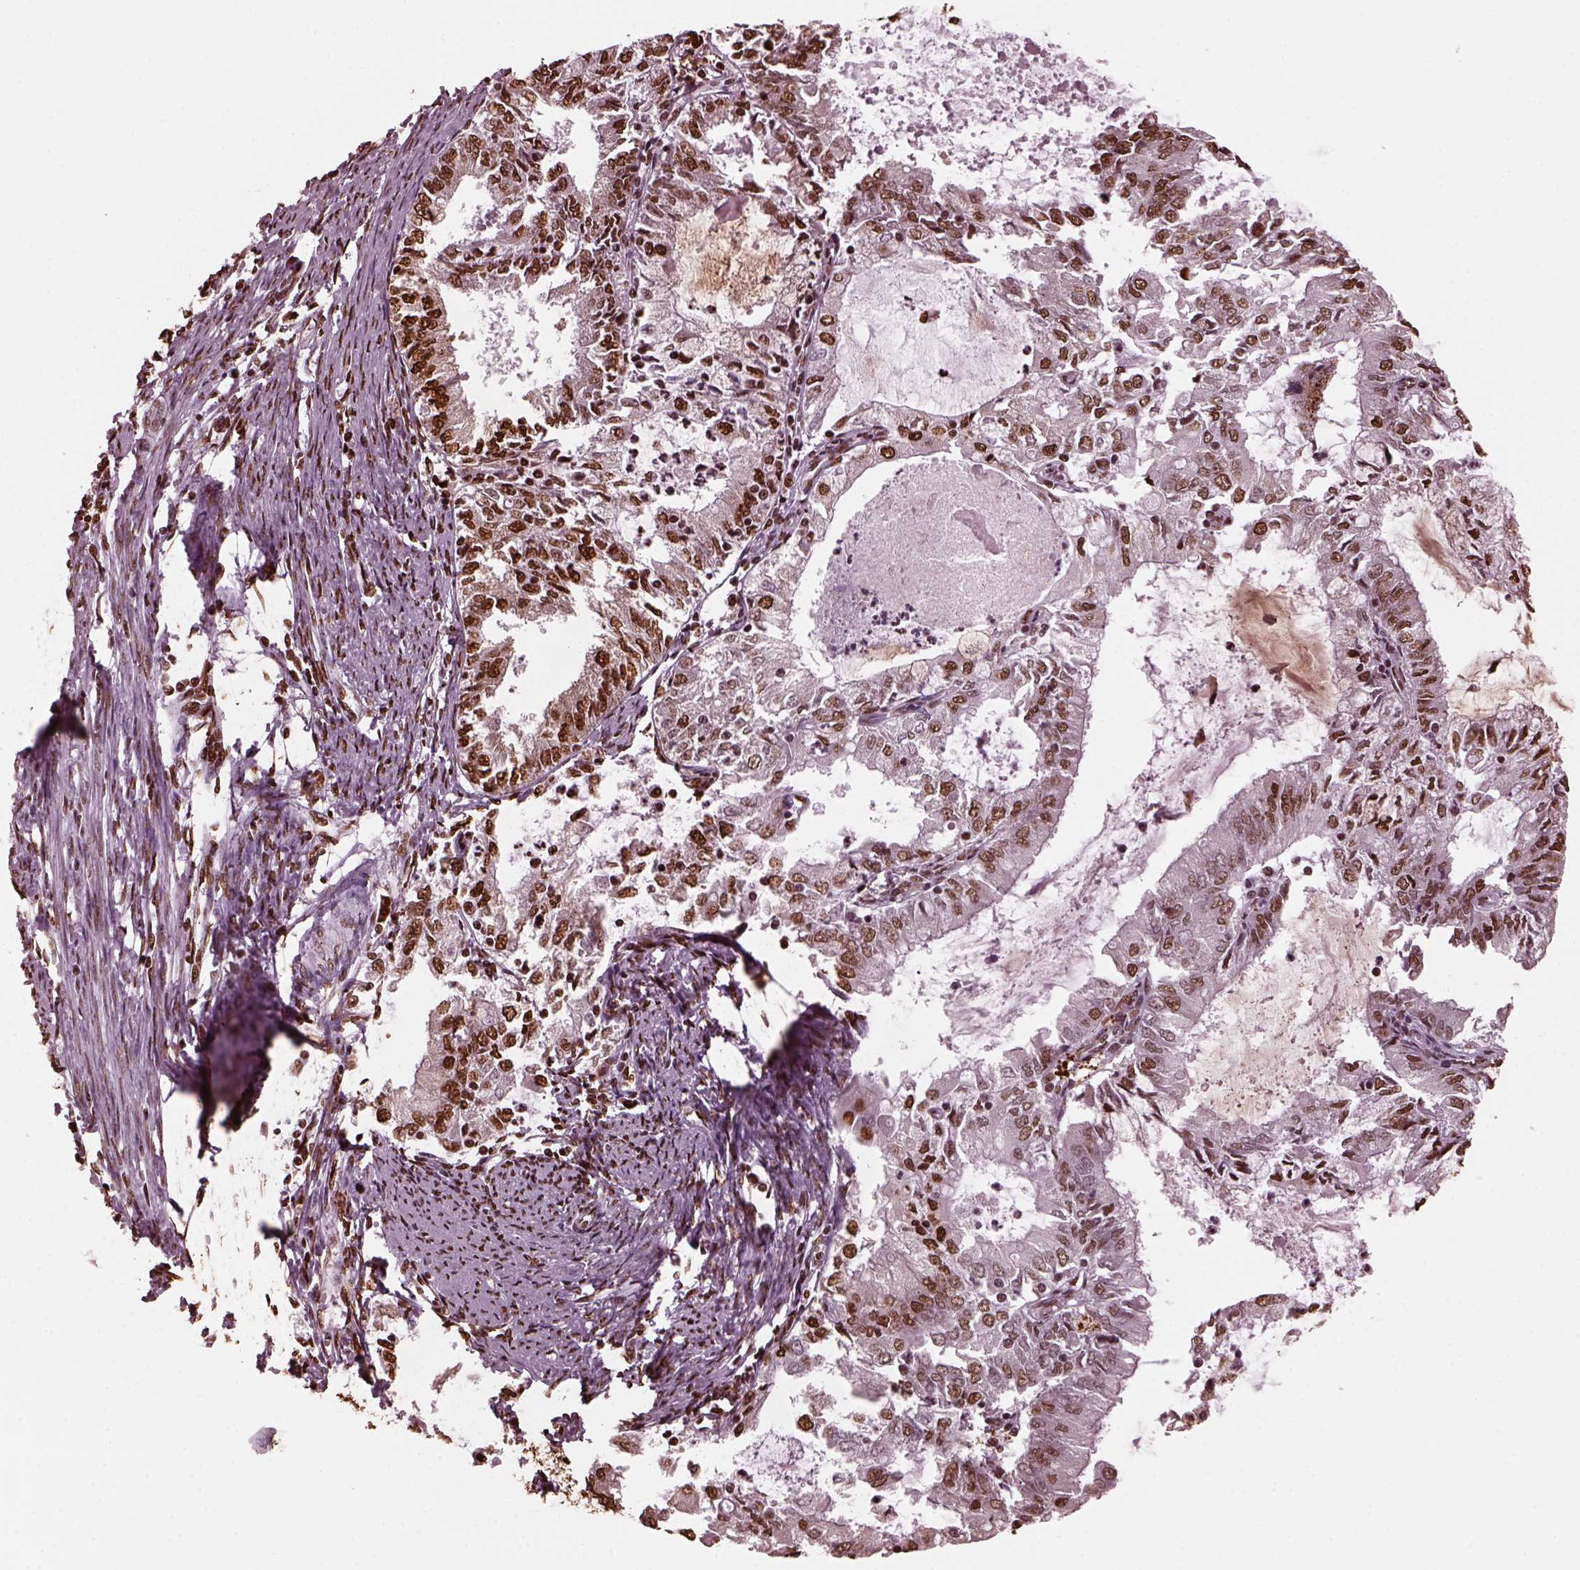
{"staining": {"intensity": "strong", "quantity": ">75%", "location": "nuclear"}, "tissue": "endometrial cancer", "cell_type": "Tumor cells", "image_type": "cancer", "snomed": [{"axis": "morphology", "description": "Adenocarcinoma, NOS"}, {"axis": "topography", "description": "Endometrium"}], "caption": "Endometrial adenocarcinoma stained for a protein reveals strong nuclear positivity in tumor cells. Immunohistochemistry (ihc) stains the protein in brown and the nuclei are stained blue.", "gene": "NSD1", "patient": {"sex": "female", "age": 57}}